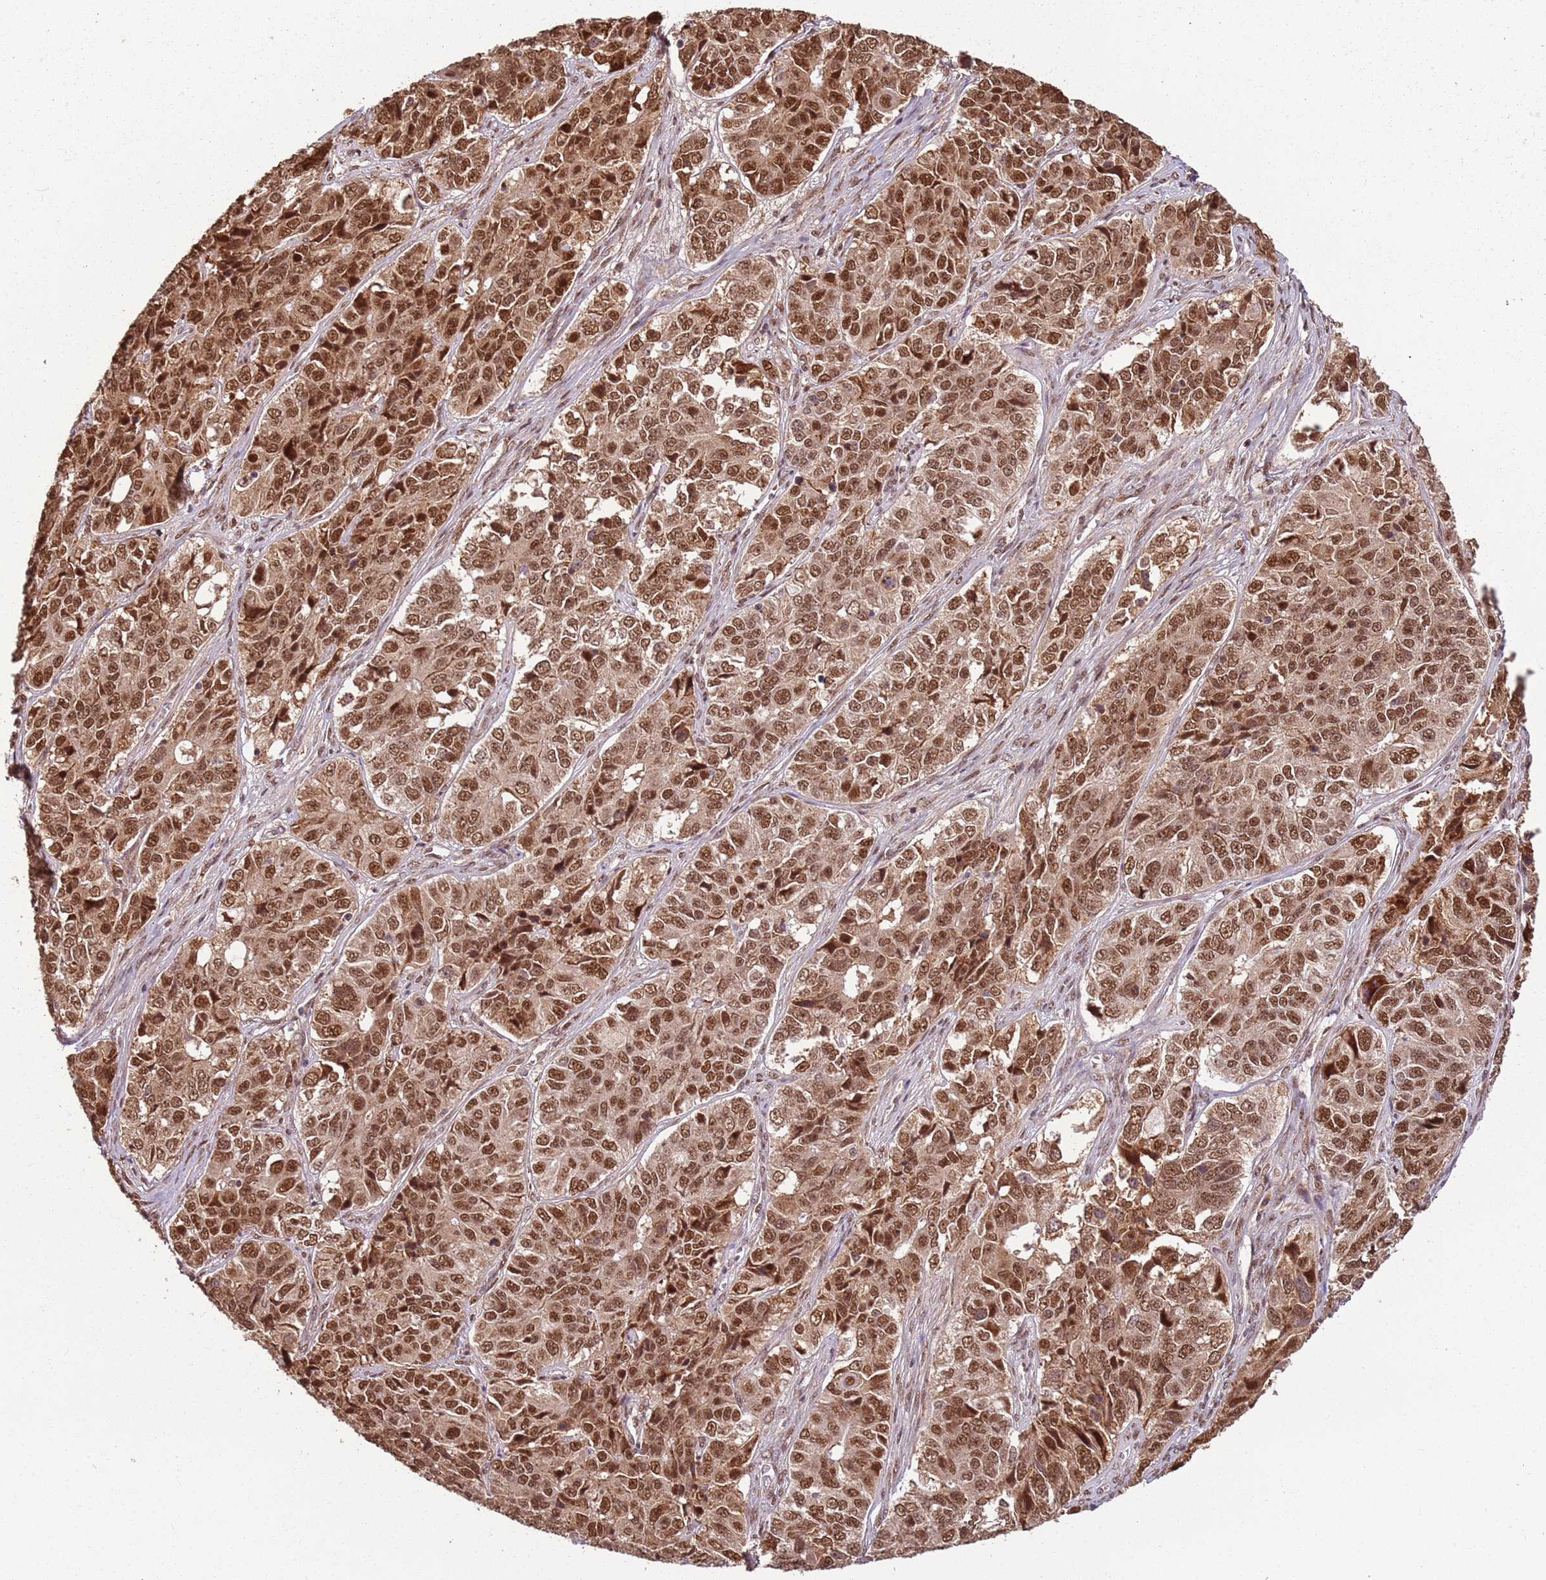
{"staining": {"intensity": "moderate", "quantity": ">75%", "location": "nuclear"}, "tissue": "ovarian cancer", "cell_type": "Tumor cells", "image_type": "cancer", "snomed": [{"axis": "morphology", "description": "Carcinoma, endometroid"}, {"axis": "topography", "description": "Ovary"}], "caption": "Human endometroid carcinoma (ovarian) stained with a brown dye reveals moderate nuclear positive staining in about >75% of tumor cells.", "gene": "POLR3H", "patient": {"sex": "female", "age": 51}}